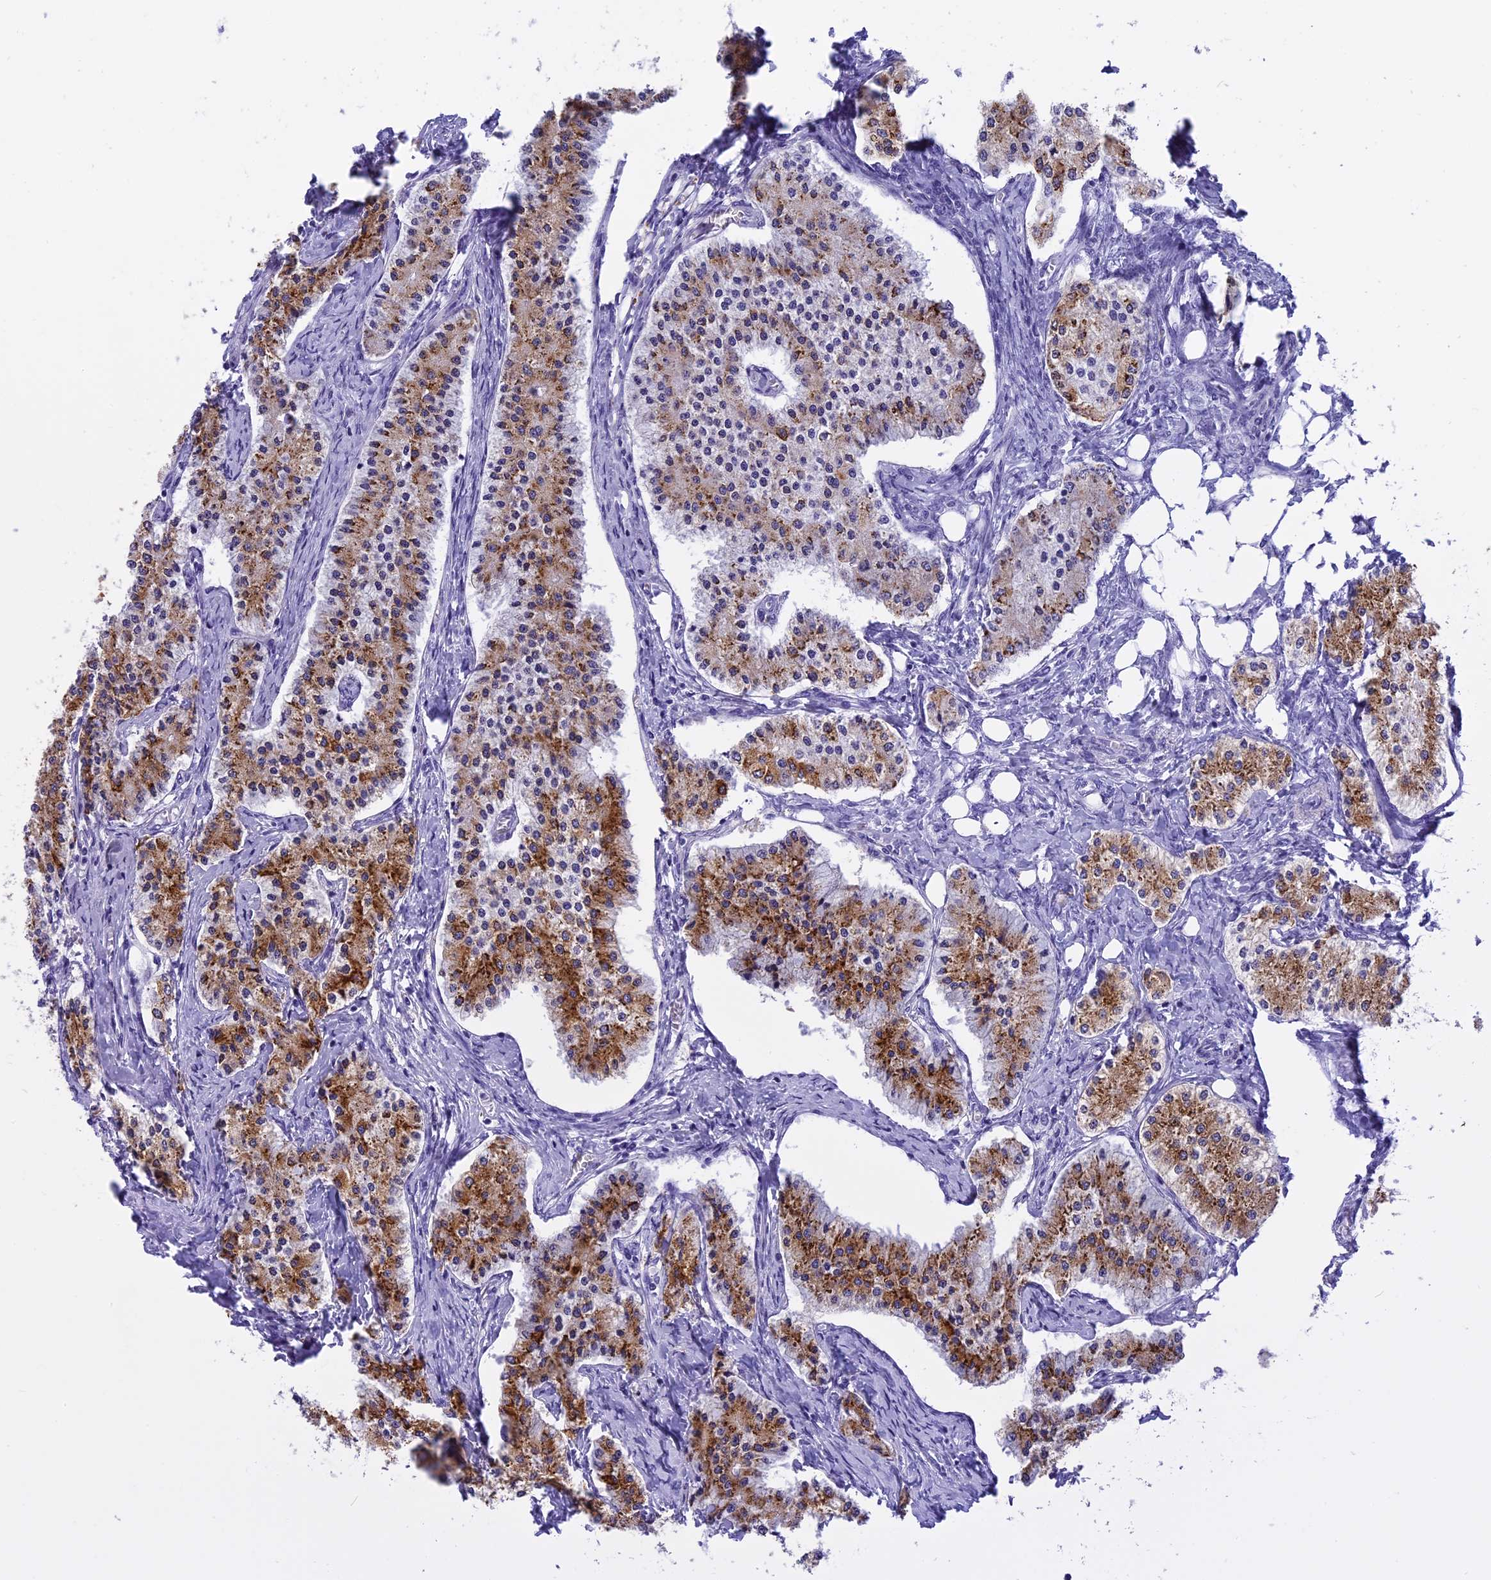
{"staining": {"intensity": "moderate", "quantity": ">75%", "location": "cytoplasmic/membranous"}, "tissue": "carcinoid", "cell_type": "Tumor cells", "image_type": "cancer", "snomed": [{"axis": "morphology", "description": "Carcinoid, malignant, NOS"}, {"axis": "topography", "description": "Colon"}], "caption": "Brown immunohistochemical staining in human carcinoid shows moderate cytoplasmic/membranous positivity in about >75% of tumor cells.", "gene": "KCTD14", "patient": {"sex": "female", "age": 52}}